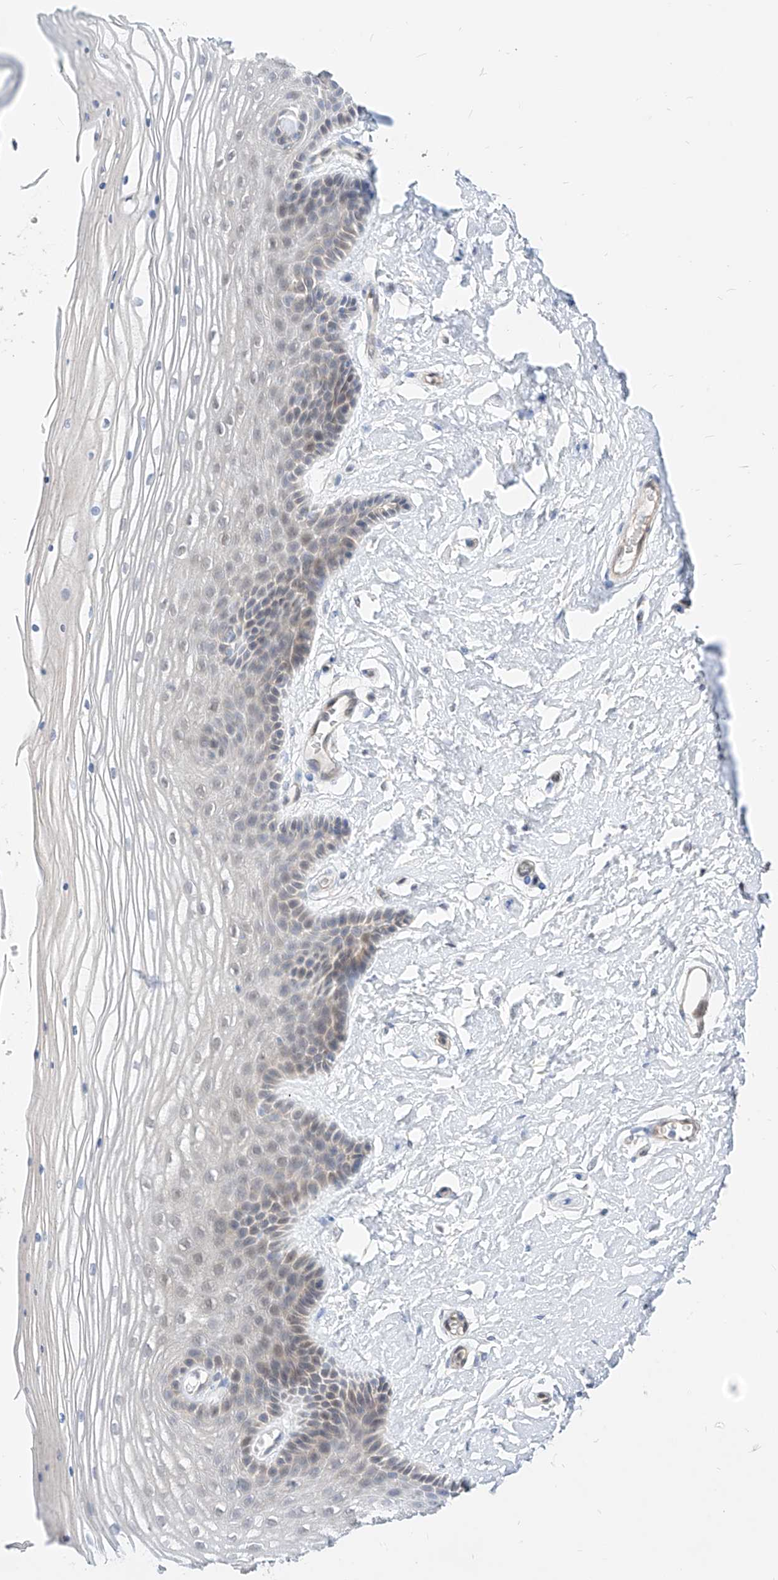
{"staining": {"intensity": "weak", "quantity": "<25%", "location": "cytoplasmic/membranous,nuclear"}, "tissue": "vagina", "cell_type": "Squamous epithelial cells", "image_type": "normal", "snomed": [{"axis": "morphology", "description": "Normal tissue, NOS"}, {"axis": "topography", "description": "Vagina"}, {"axis": "topography", "description": "Cervix"}], "caption": "IHC of normal human vagina shows no expression in squamous epithelial cells.", "gene": "TSNAX", "patient": {"sex": "female", "age": 40}}